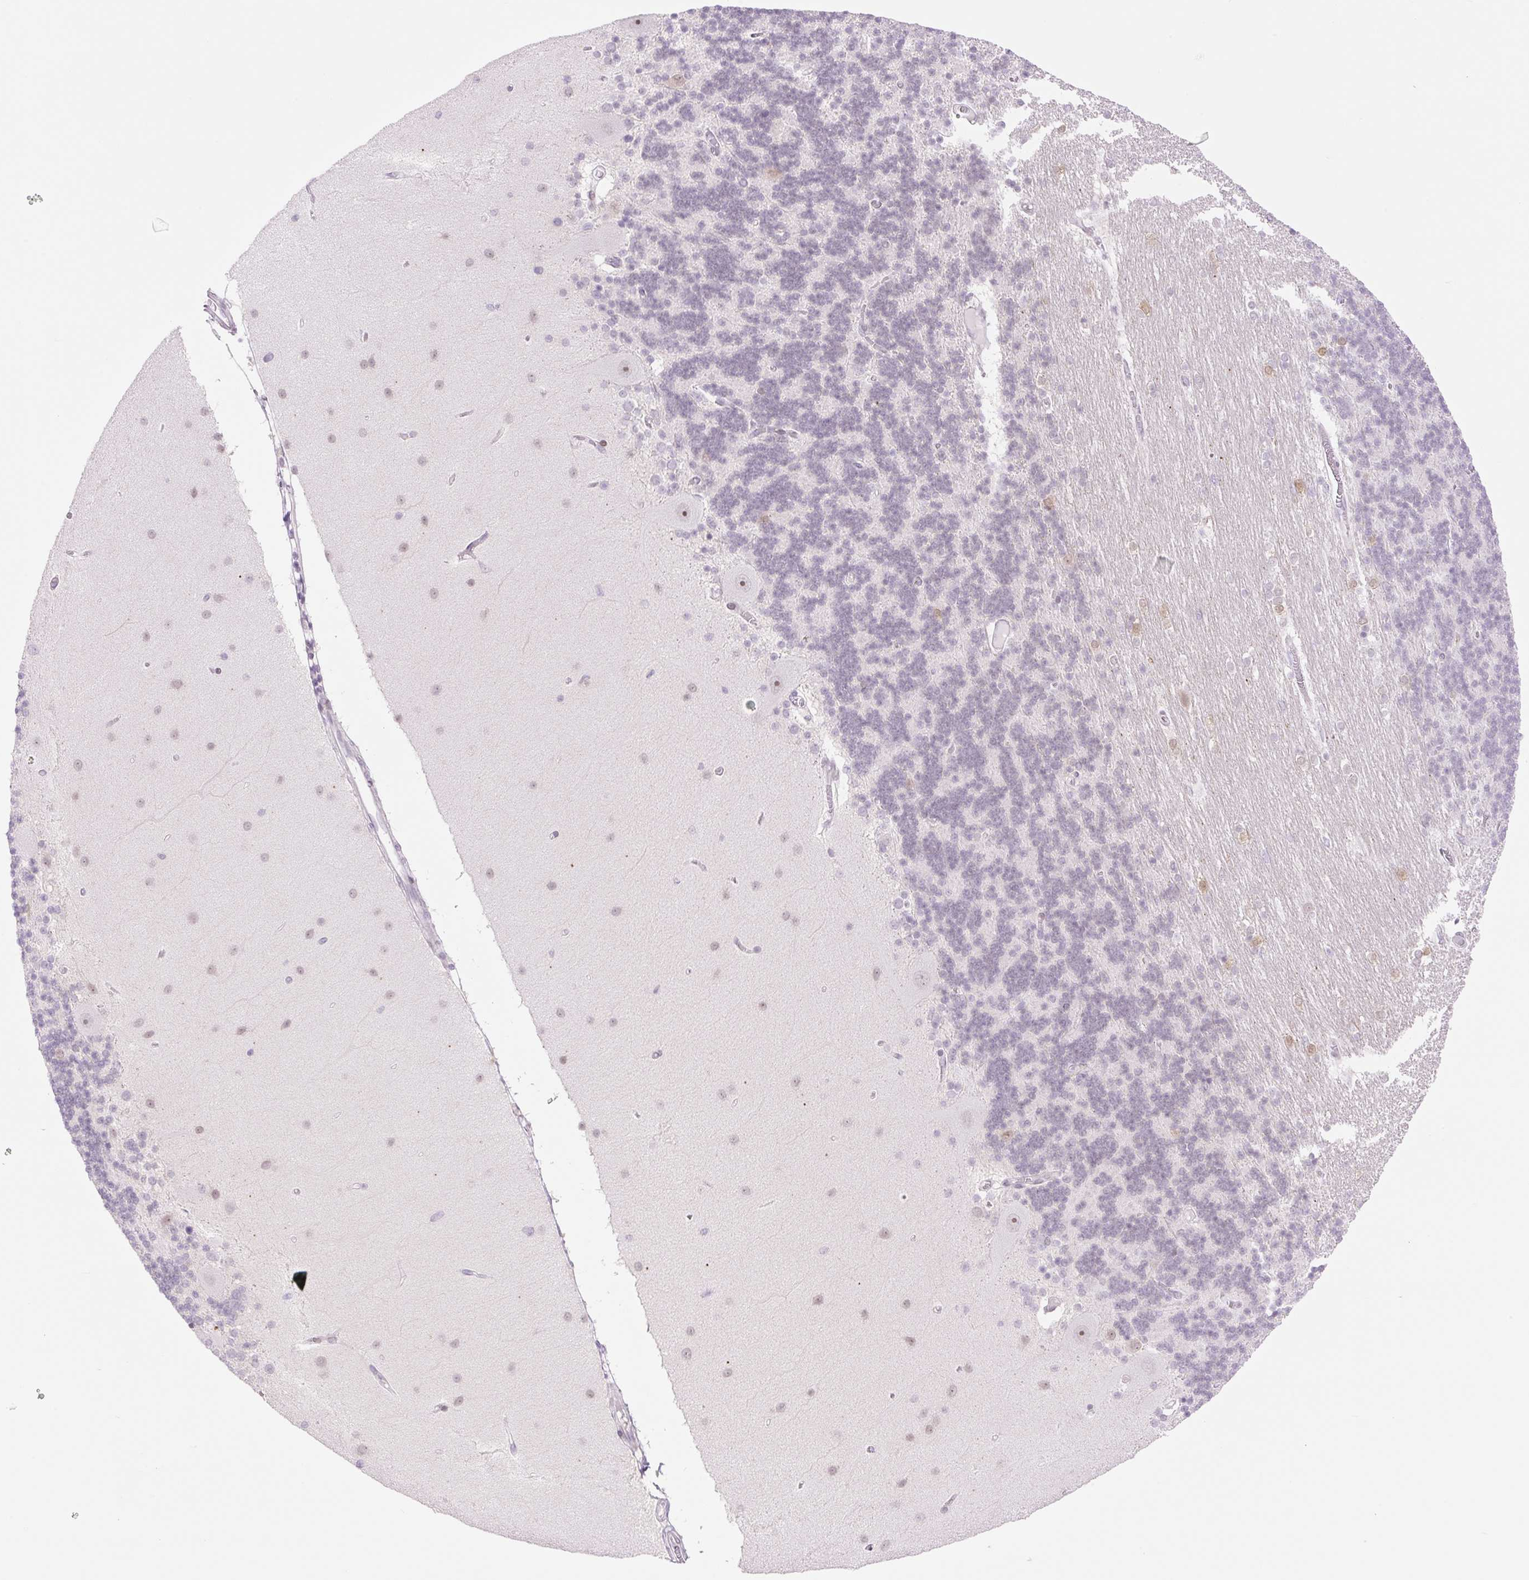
{"staining": {"intensity": "negative", "quantity": "none", "location": "none"}, "tissue": "cerebellum", "cell_type": "Cells in granular layer", "image_type": "normal", "snomed": [{"axis": "morphology", "description": "Normal tissue, NOS"}, {"axis": "topography", "description": "Cerebellum"}], "caption": "High power microscopy photomicrograph of an immunohistochemistry micrograph of normal cerebellum, revealing no significant positivity in cells in granular layer. (Brightfield microscopy of DAB (3,3'-diaminobenzidine) immunohistochemistry (IHC) at high magnification).", "gene": "ENSG00000264668", "patient": {"sex": "female", "age": 54}}